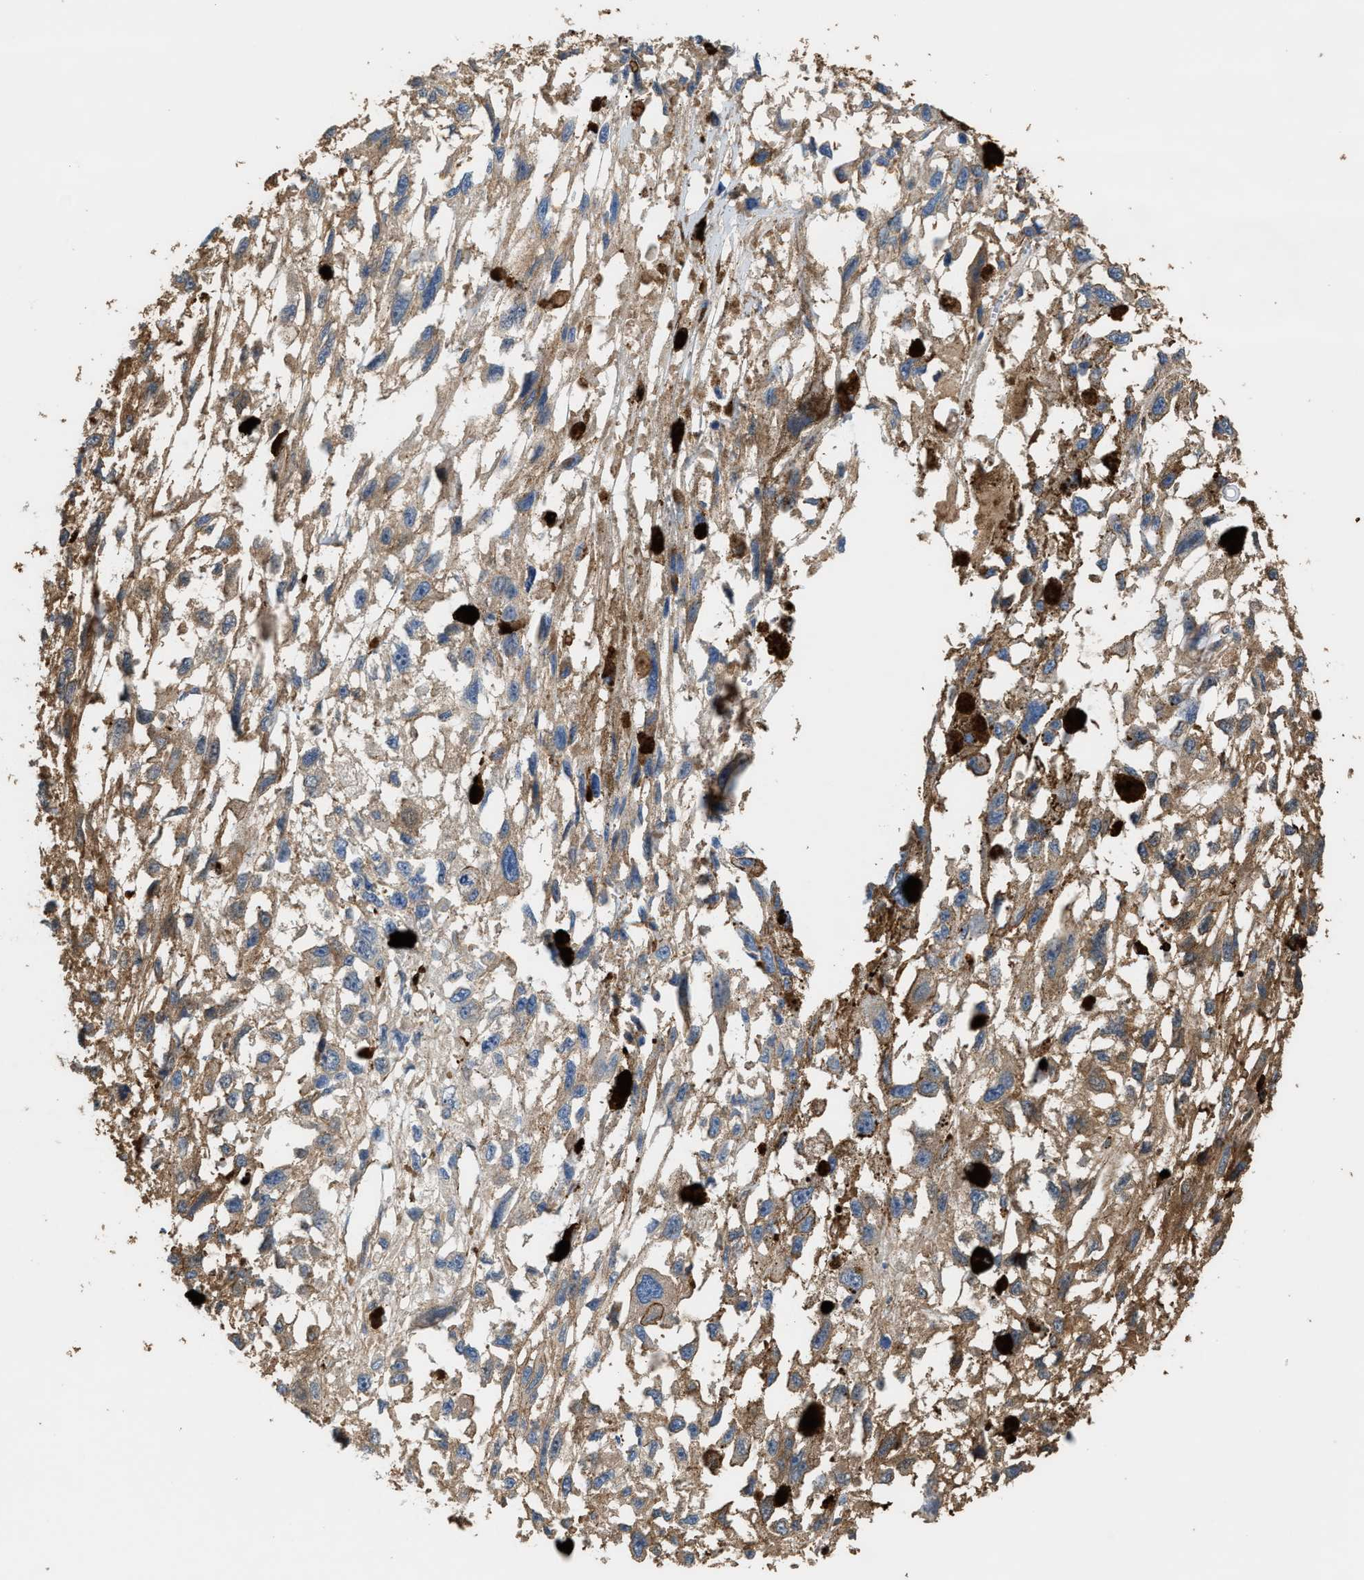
{"staining": {"intensity": "moderate", "quantity": ">75%", "location": "cytoplasmic/membranous"}, "tissue": "melanoma", "cell_type": "Tumor cells", "image_type": "cancer", "snomed": [{"axis": "morphology", "description": "Malignant melanoma, Metastatic site"}, {"axis": "topography", "description": "Lymph node"}], "caption": "Malignant melanoma (metastatic site) stained with a protein marker reveals moderate staining in tumor cells.", "gene": "ATIC", "patient": {"sex": "male", "age": 59}}